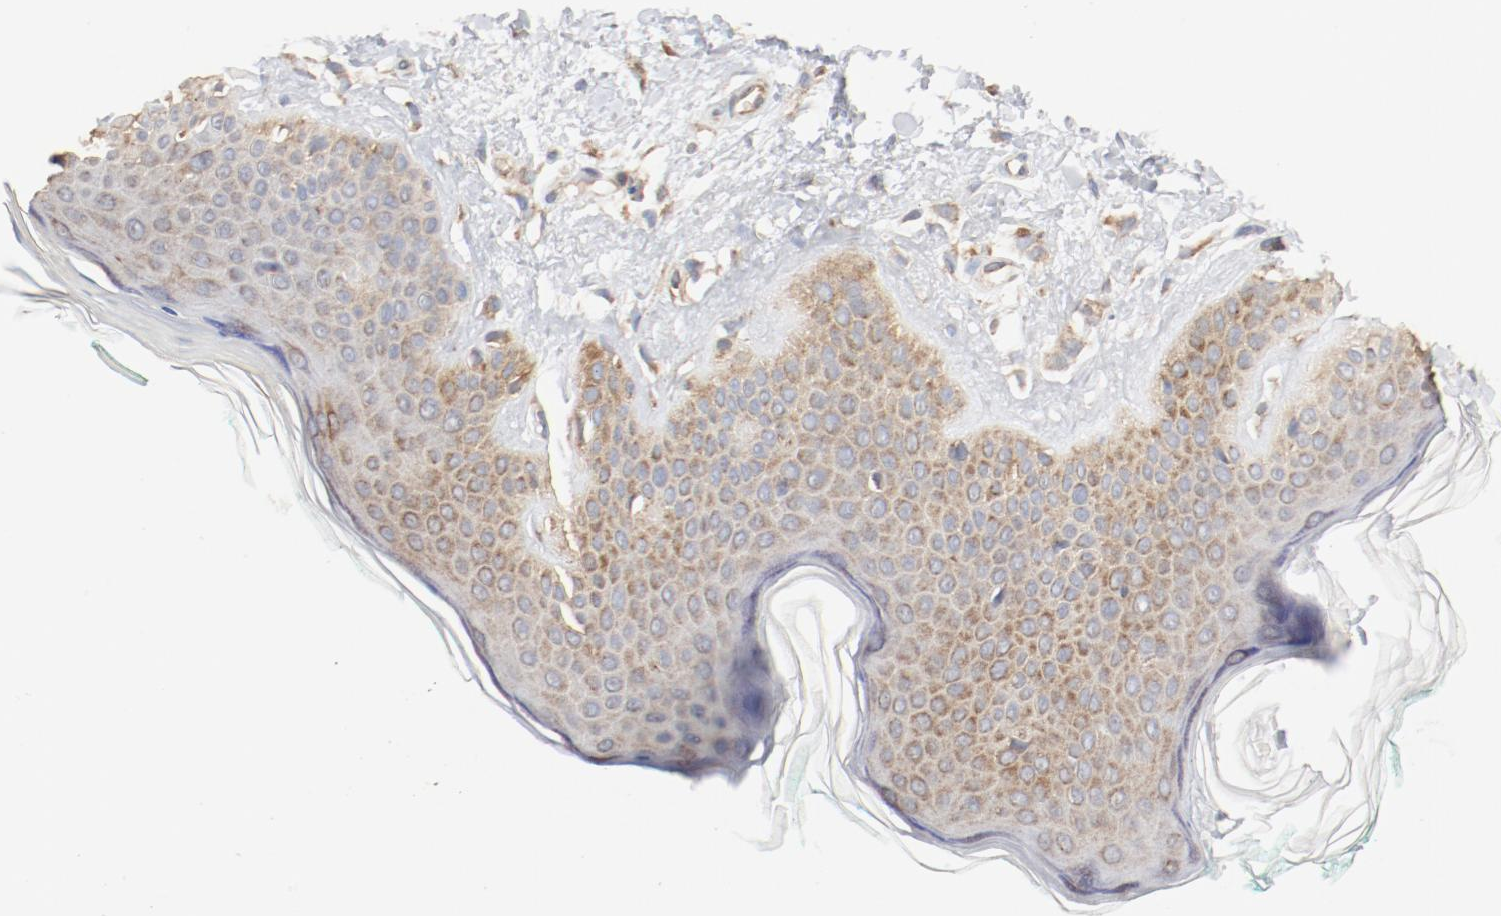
{"staining": {"intensity": "weak", "quantity": ">75%", "location": "cytoplasmic/membranous"}, "tissue": "skin", "cell_type": "Fibroblasts", "image_type": "normal", "snomed": [{"axis": "morphology", "description": "Normal tissue, NOS"}, {"axis": "topography", "description": "Skin"}], "caption": "This image exhibits IHC staining of benign skin, with low weak cytoplasmic/membranous positivity in approximately >75% of fibroblasts.", "gene": "RPS6", "patient": {"sex": "male", "age": 71}}